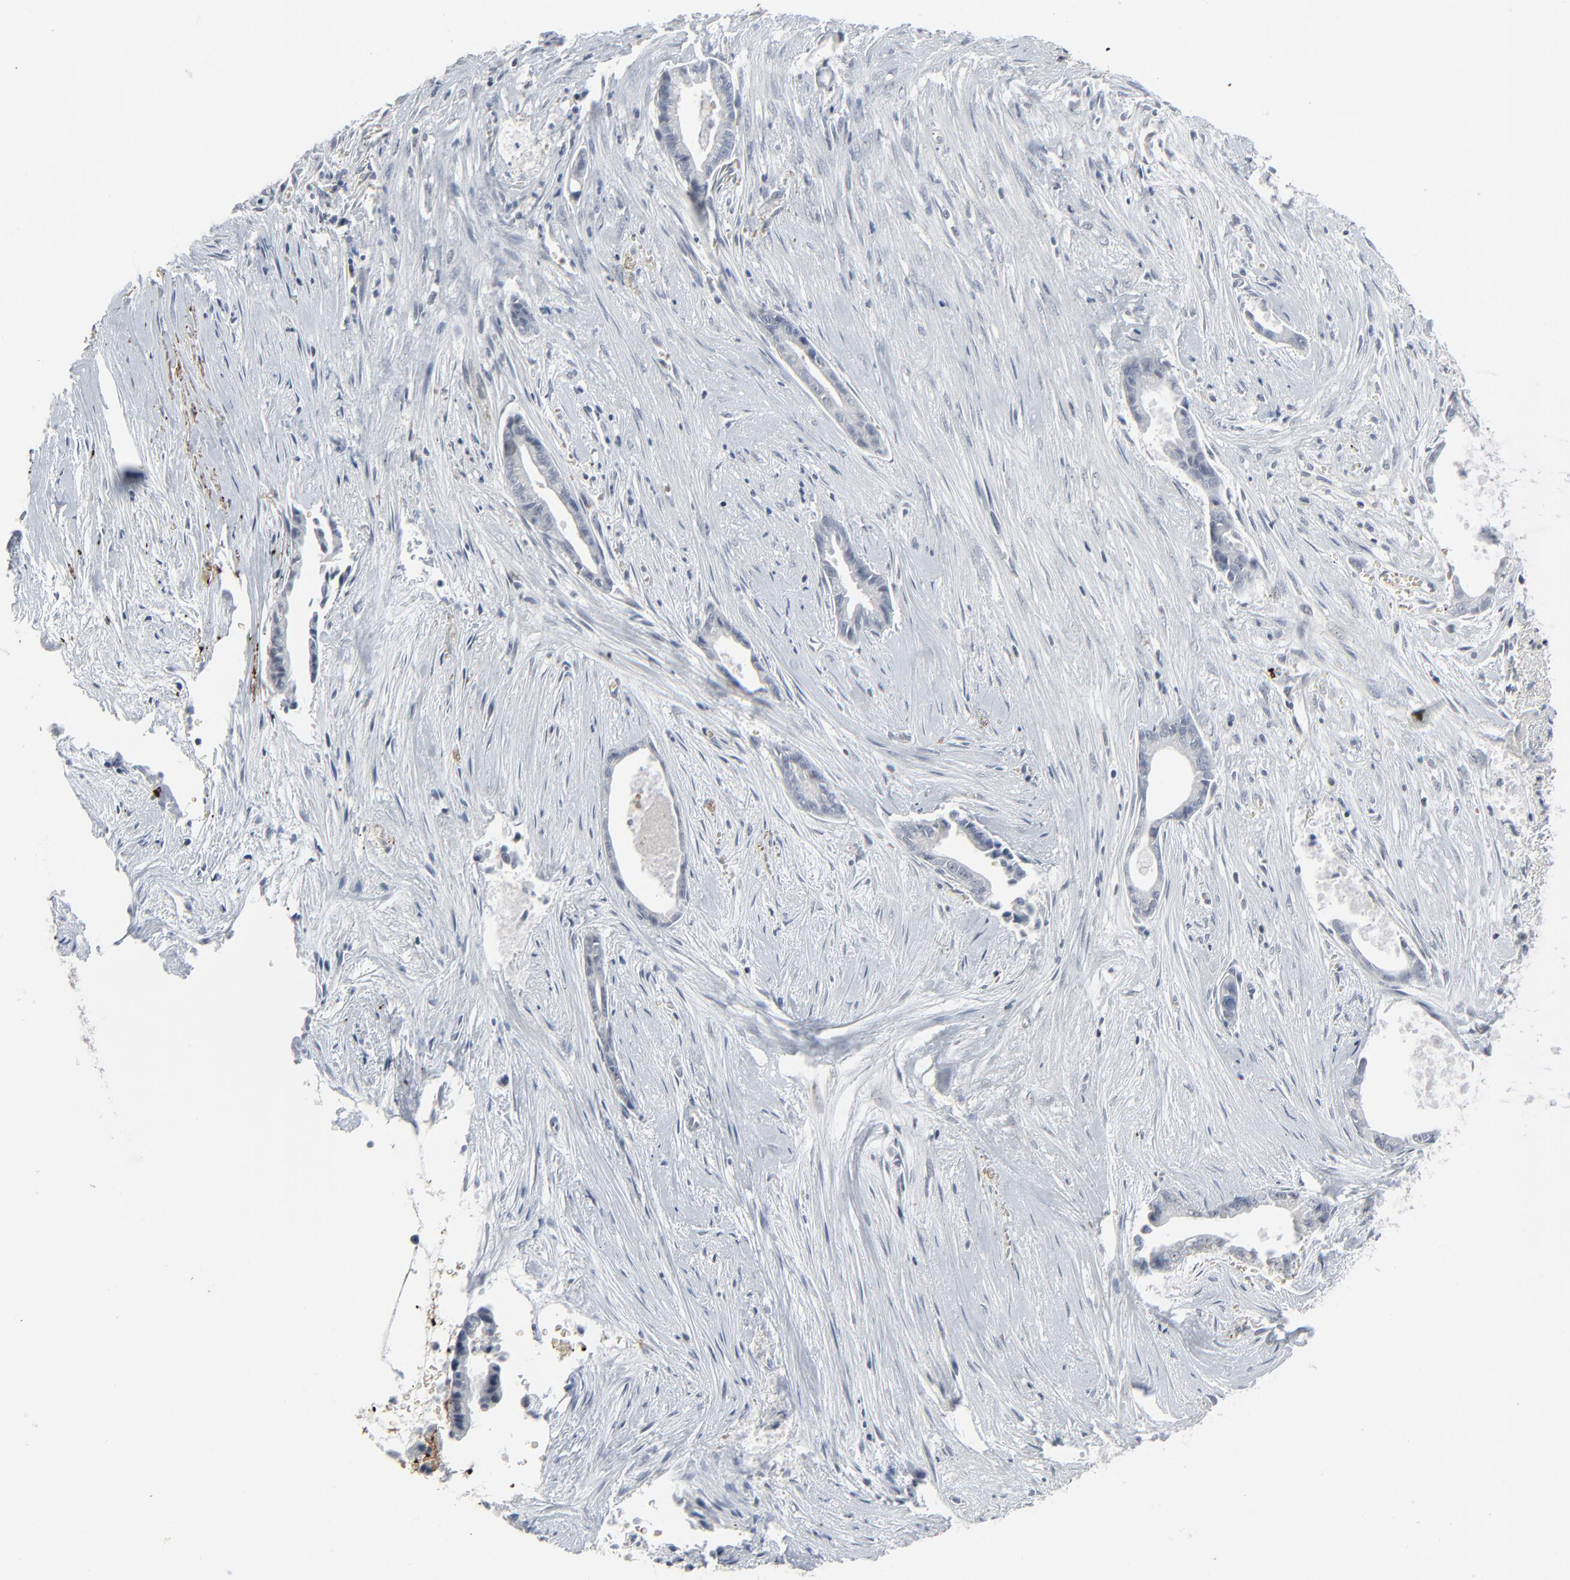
{"staining": {"intensity": "negative", "quantity": "none", "location": "none"}, "tissue": "liver cancer", "cell_type": "Tumor cells", "image_type": "cancer", "snomed": [{"axis": "morphology", "description": "Cholangiocarcinoma"}, {"axis": "topography", "description": "Liver"}], "caption": "Tumor cells are negative for protein expression in human liver cholangiocarcinoma. (Brightfield microscopy of DAB IHC at high magnification).", "gene": "SAGE1", "patient": {"sex": "female", "age": 55}}